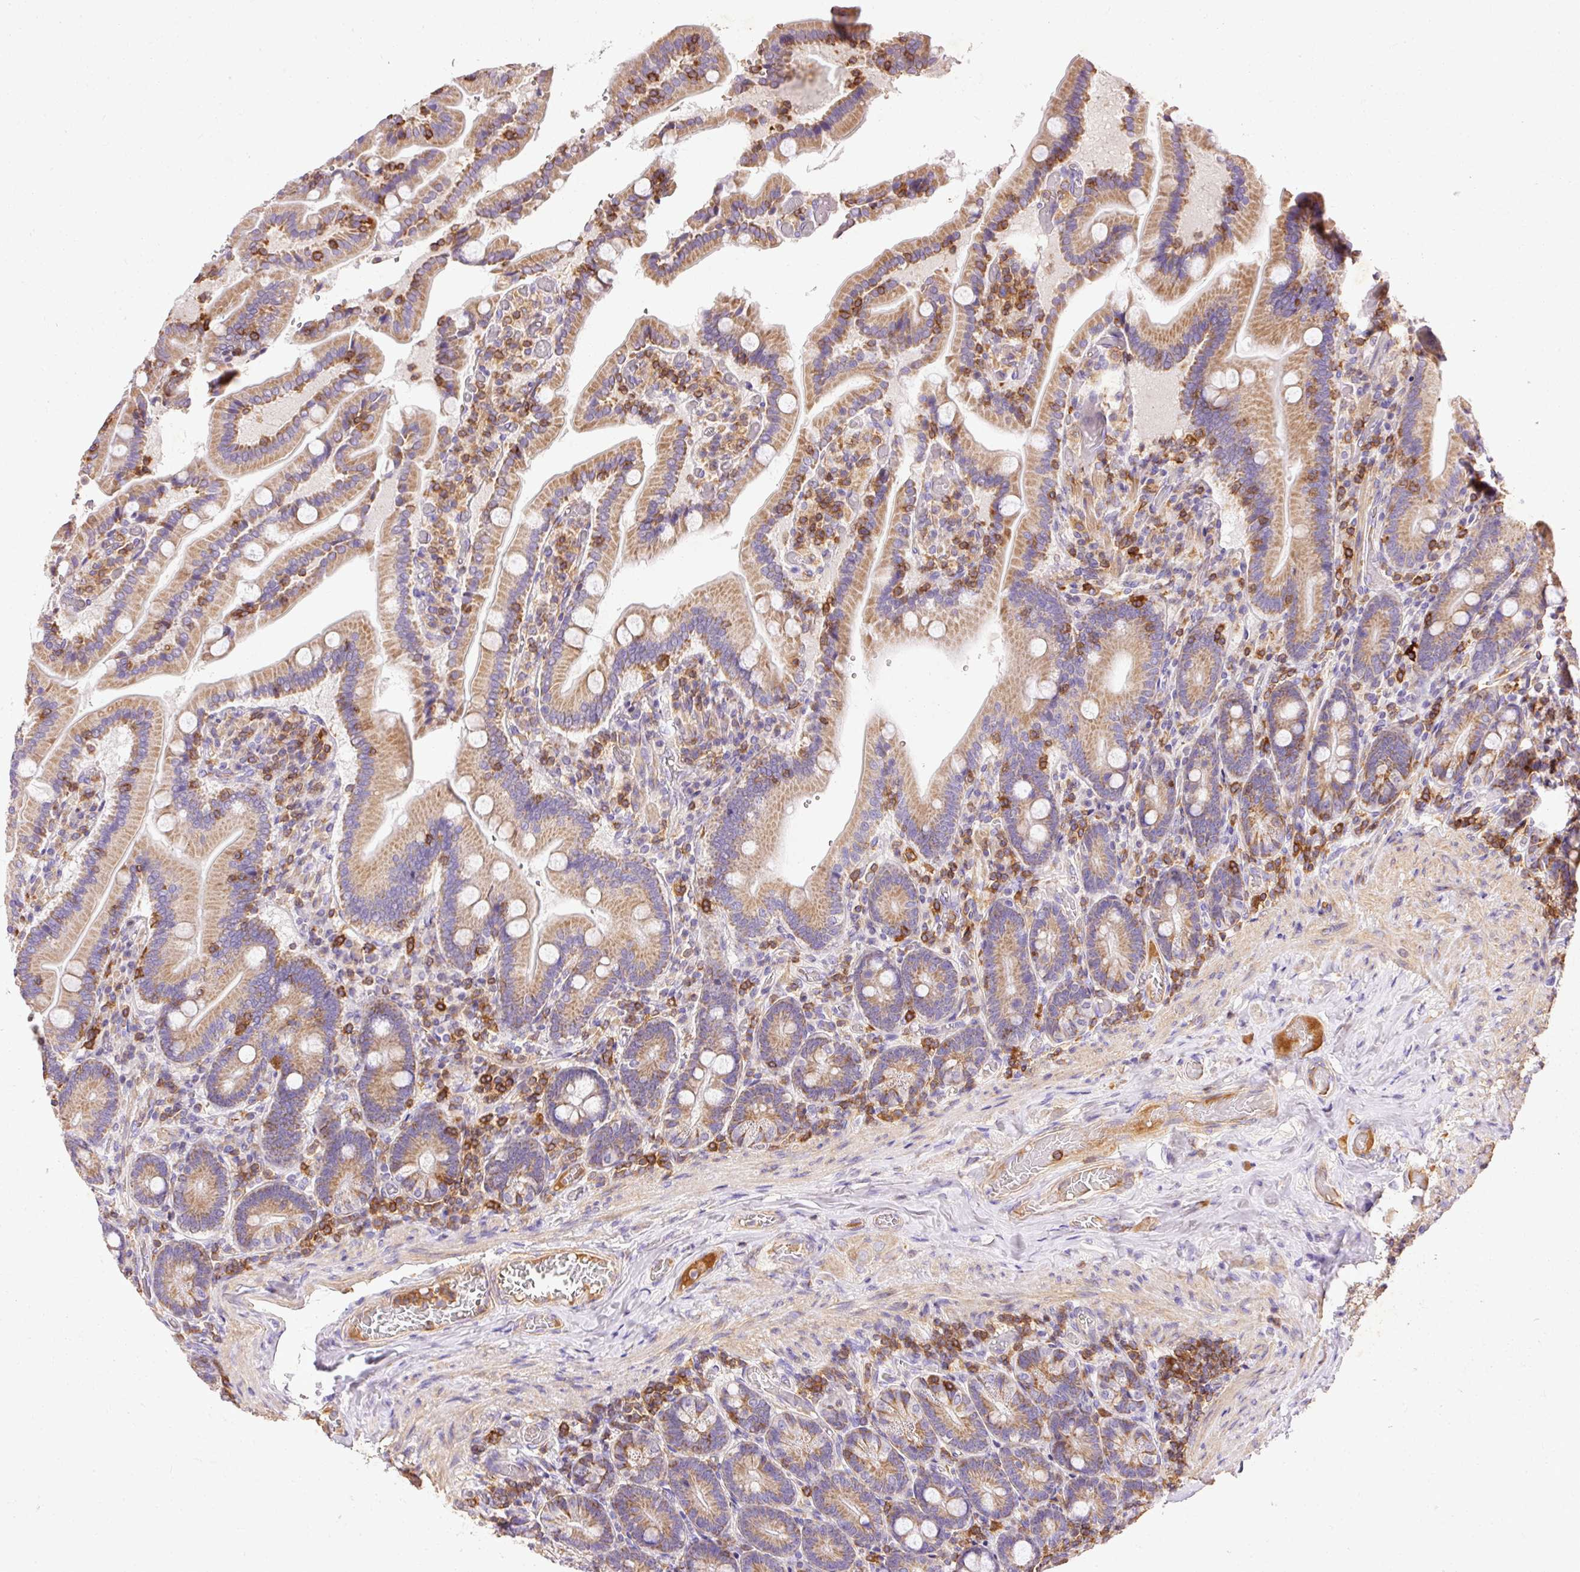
{"staining": {"intensity": "moderate", "quantity": ">75%", "location": "cytoplasmic/membranous"}, "tissue": "duodenum", "cell_type": "Glandular cells", "image_type": "normal", "snomed": [{"axis": "morphology", "description": "Normal tissue, NOS"}, {"axis": "topography", "description": "Duodenum"}], "caption": "The photomicrograph displays immunohistochemical staining of benign duodenum. There is moderate cytoplasmic/membranous positivity is present in about >75% of glandular cells. (IHC, brightfield microscopy, high magnification).", "gene": "IMMT", "patient": {"sex": "female", "age": 62}}